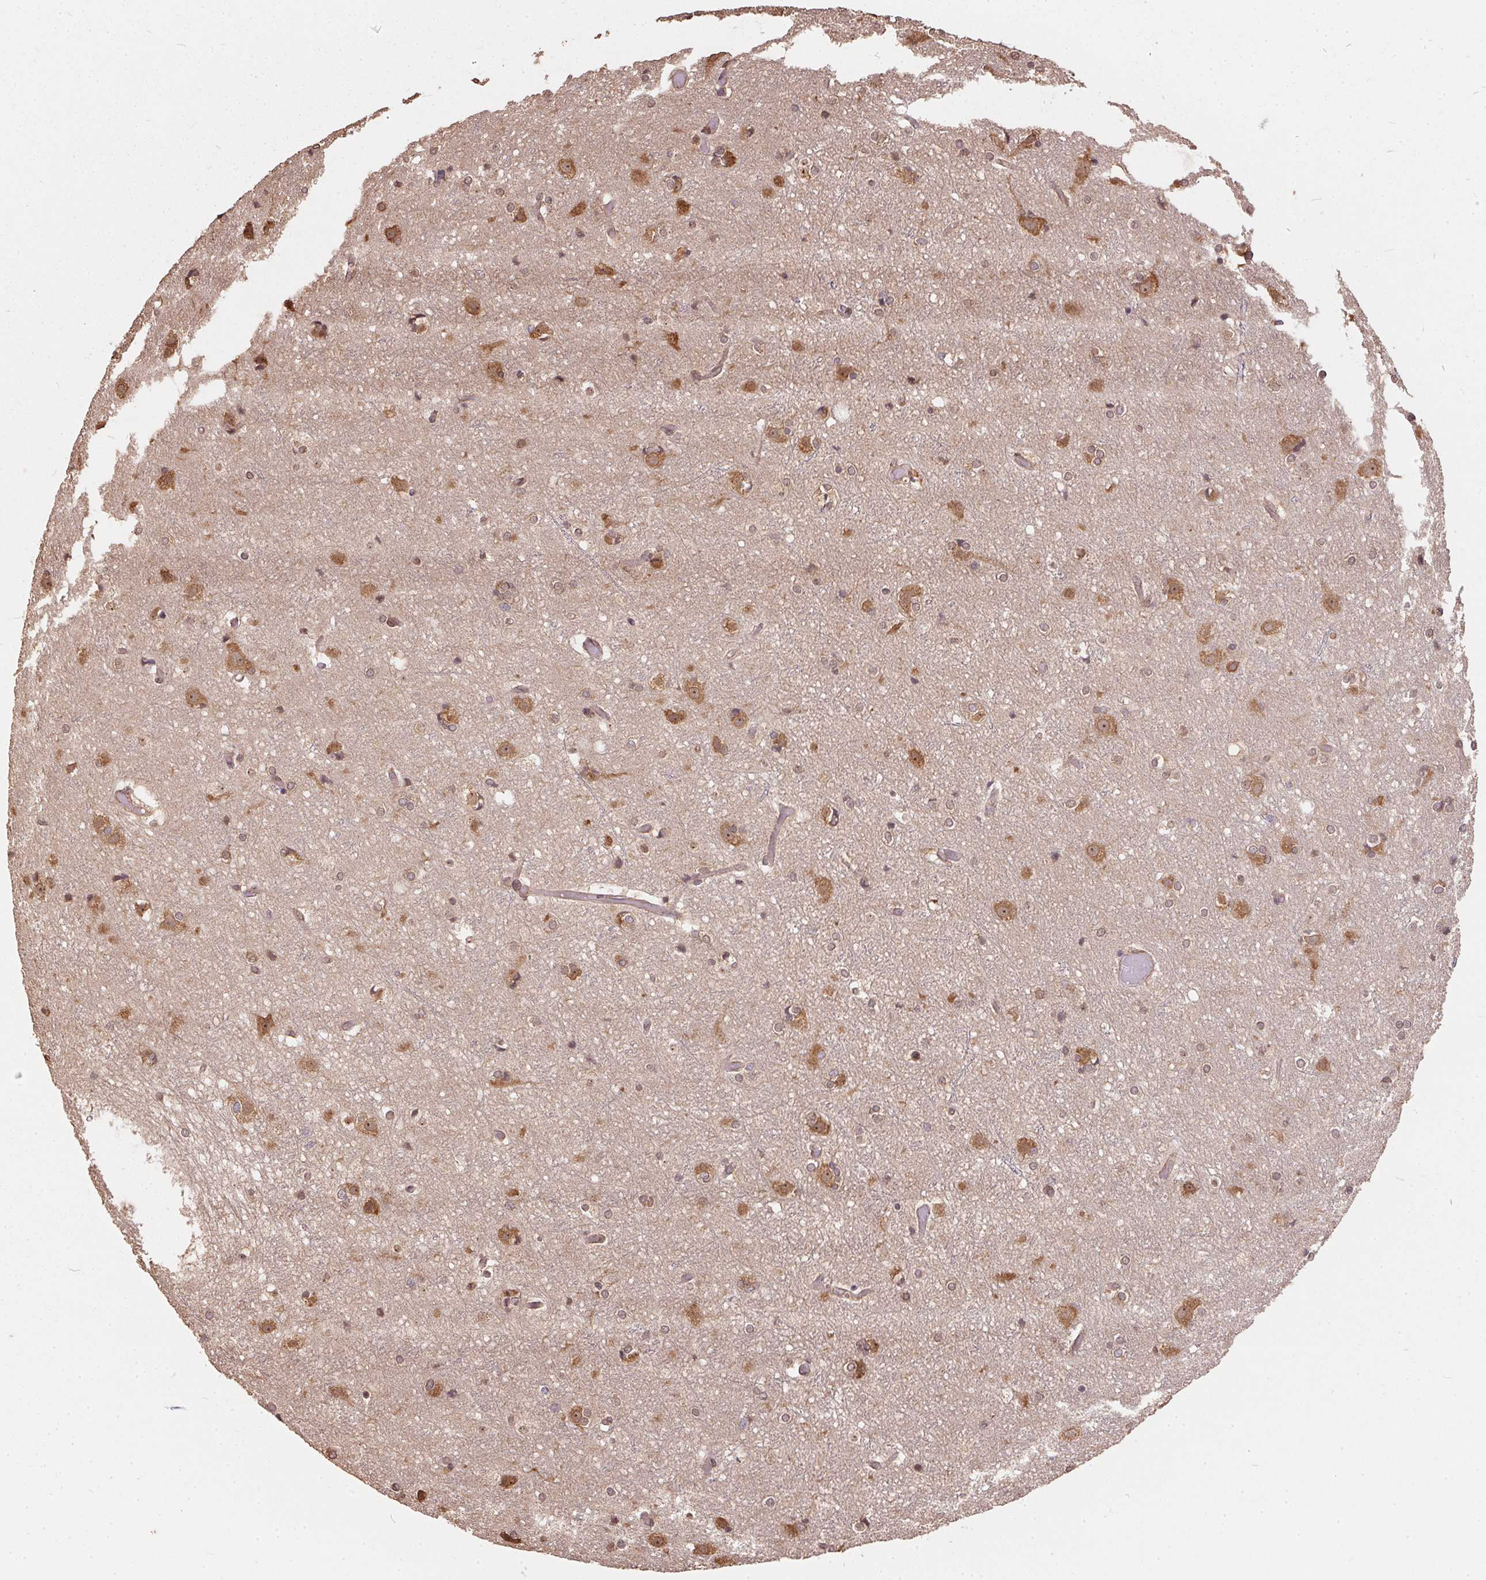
{"staining": {"intensity": "moderate", "quantity": ">75%", "location": "cytoplasmic/membranous"}, "tissue": "cerebral cortex", "cell_type": "Endothelial cells", "image_type": "normal", "snomed": [{"axis": "morphology", "description": "Normal tissue, NOS"}, {"axis": "topography", "description": "Cerebral cortex"}], "caption": "Protein expression by immunohistochemistry (IHC) reveals moderate cytoplasmic/membranous positivity in about >75% of endothelial cells in unremarkable cerebral cortex.", "gene": "EIF2S1", "patient": {"sex": "female", "age": 52}}